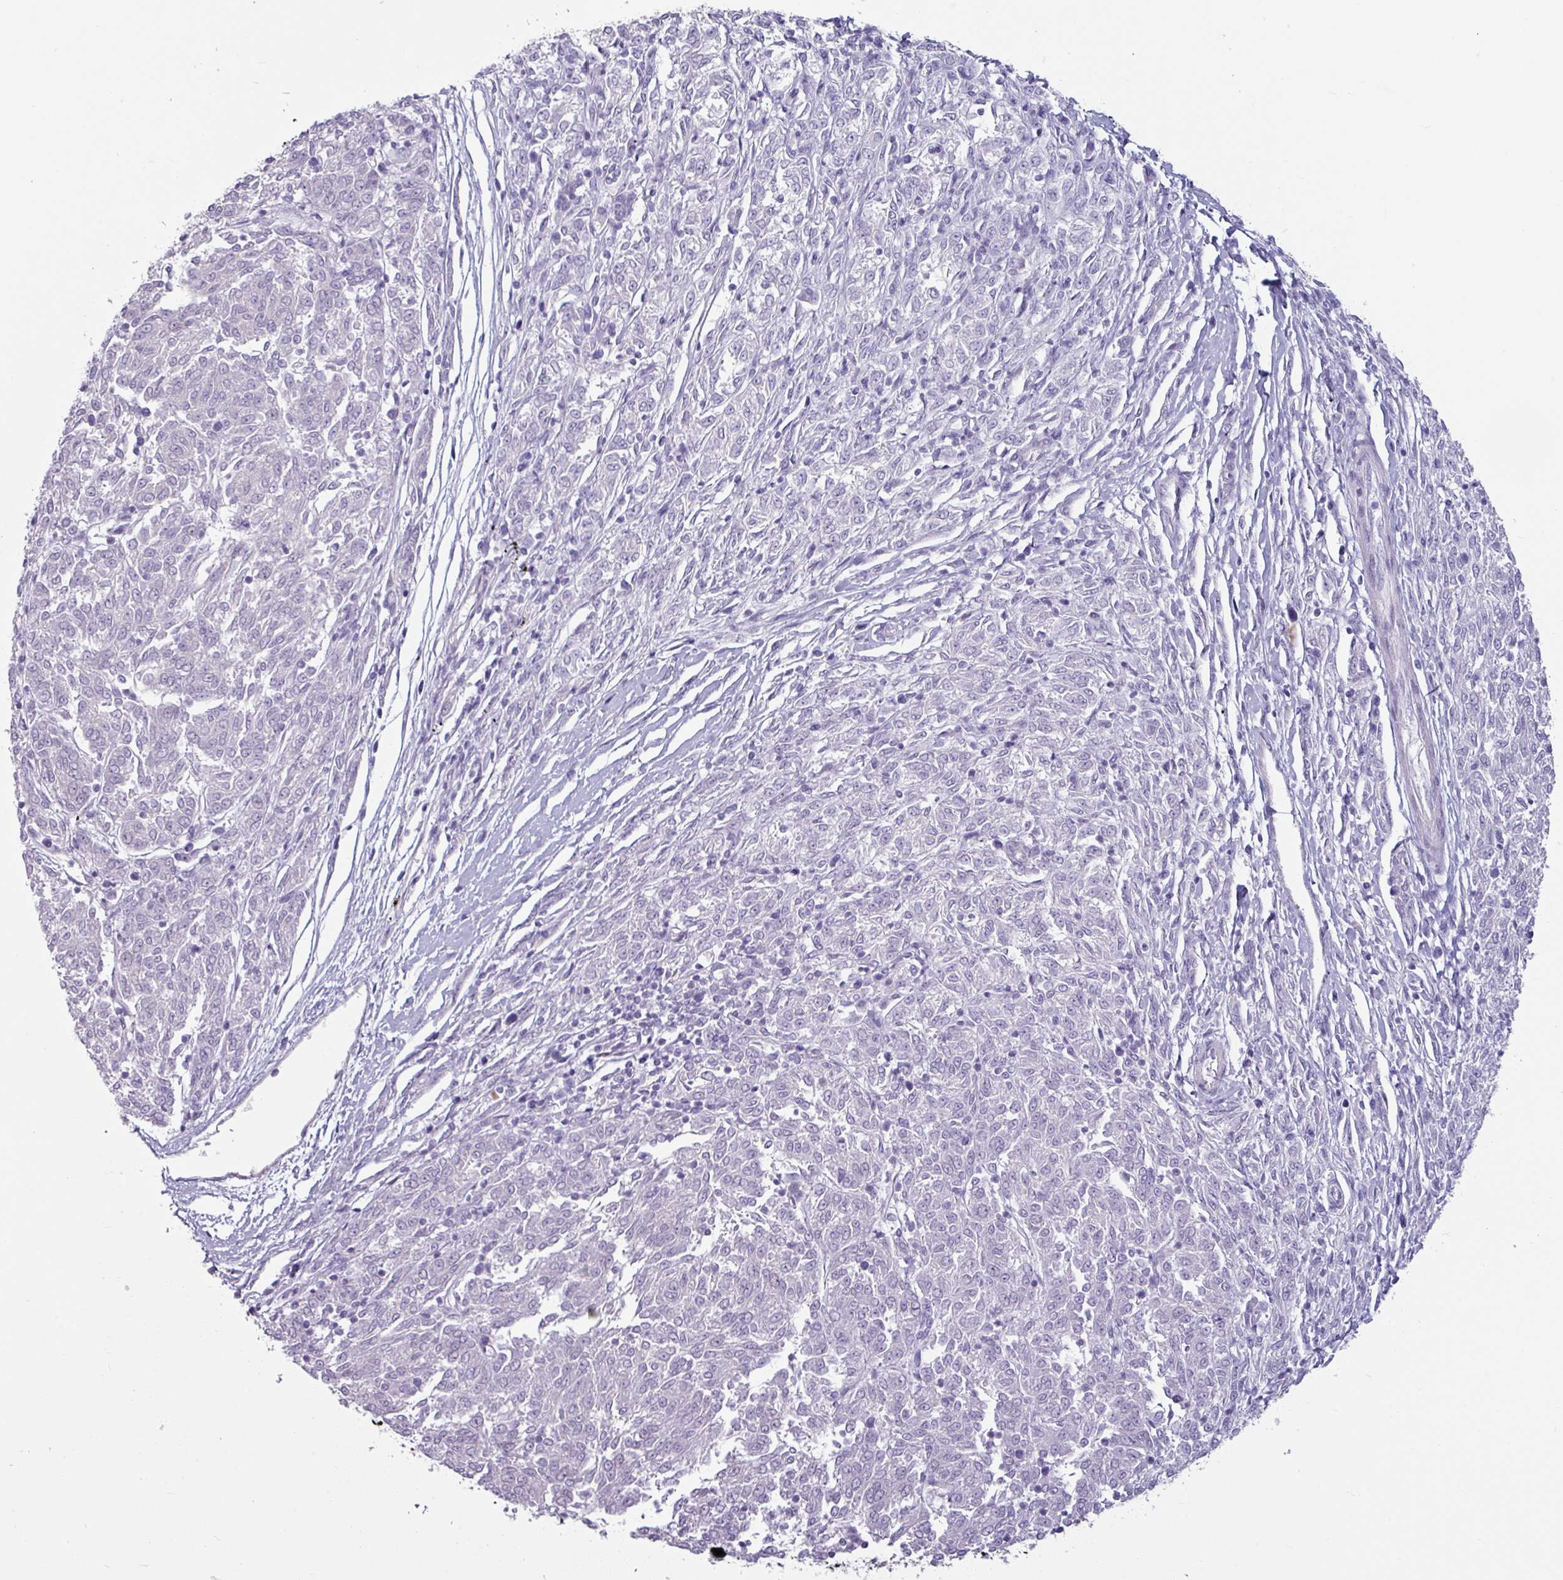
{"staining": {"intensity": "negative", "quantity": "none", "location": "none"}, "tissue": "melanoma", "cell_type": "Tumor cells", "image_type": "cancer", "snomed": [{"axis": "morphology", "description": "Malignant melanoma, NOS"}, {"axis": "topography", "description": "Skin"}], "caption": "This is an IHC image of malignant melanoma. There is no staining in tumor cells.", "gene": "CLCA1", "patient": {"sex": "female", "age": 72}}